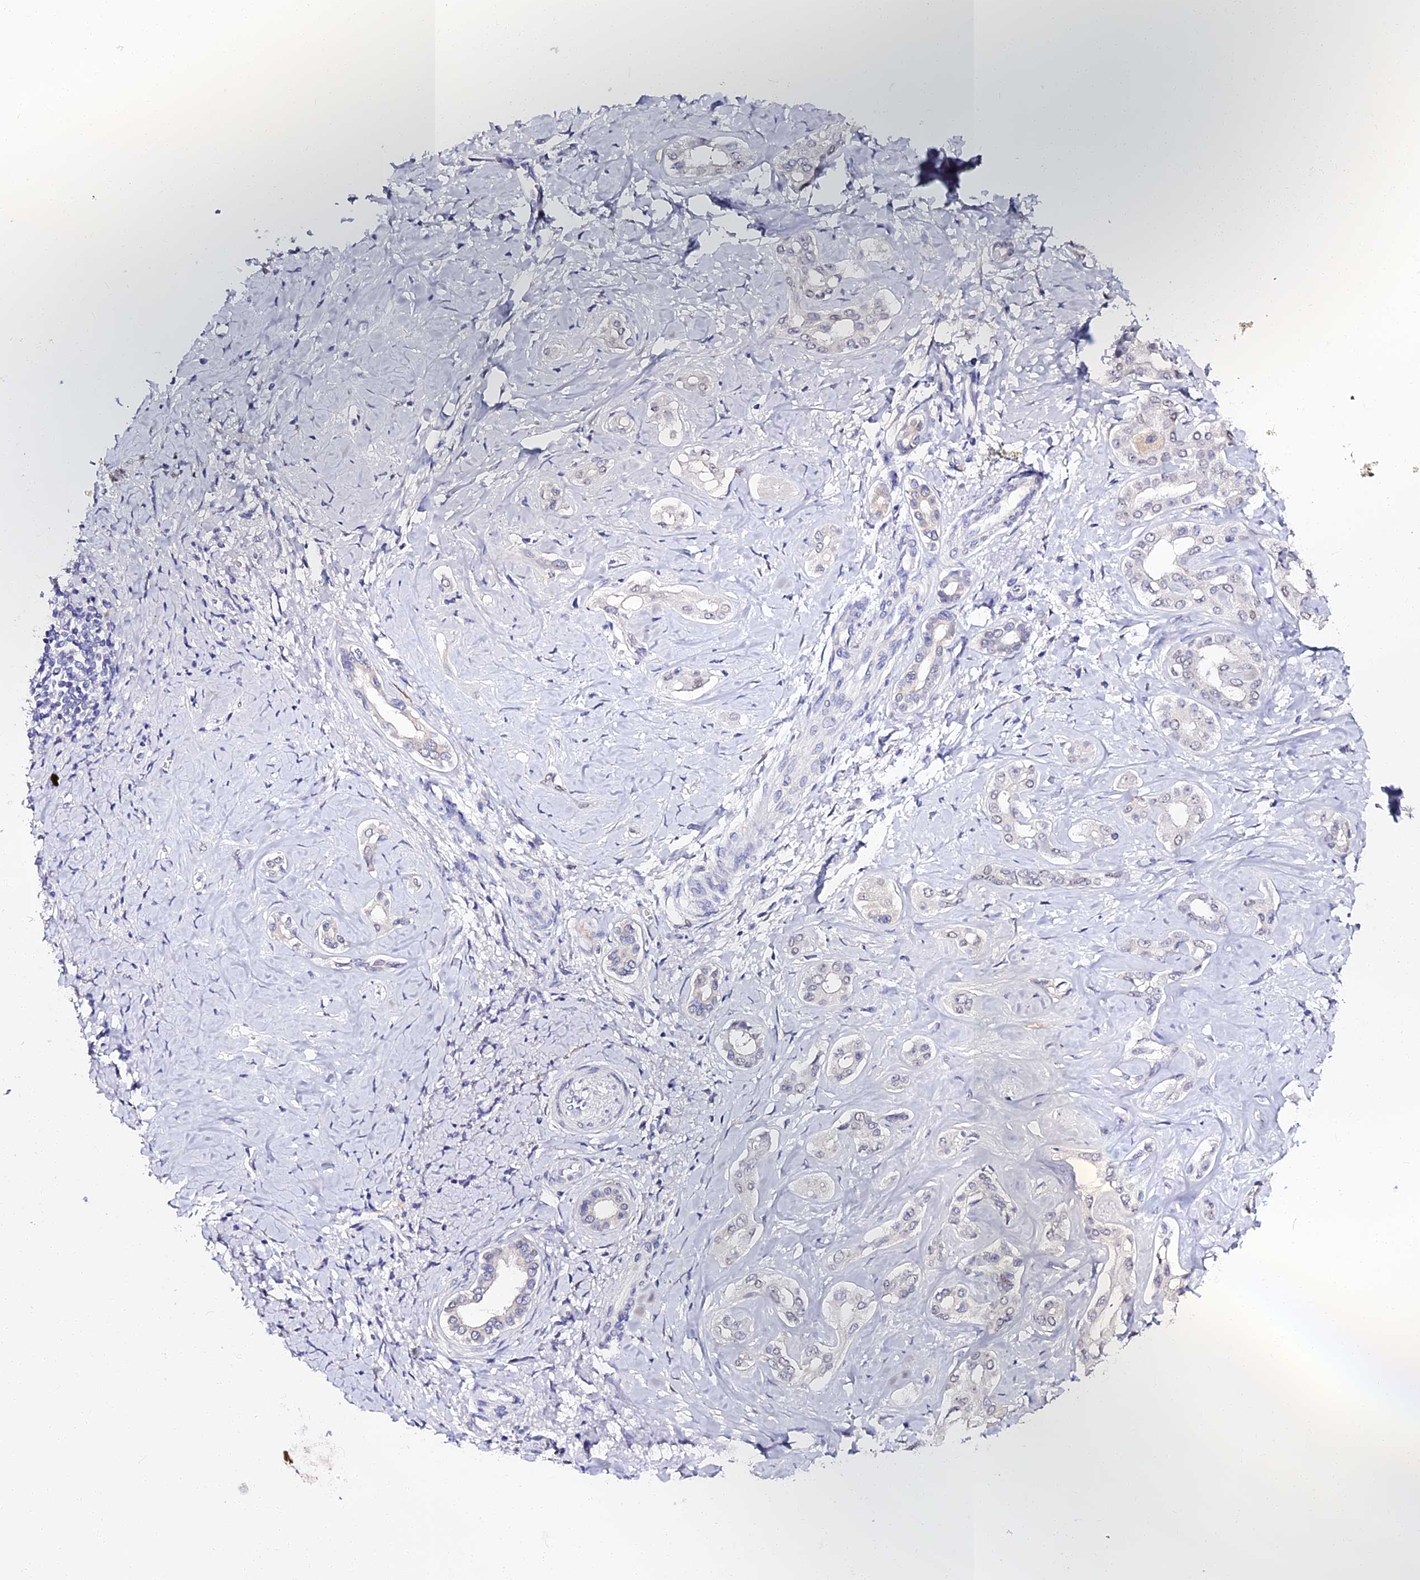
{"staining": {"intensity": "negative", "quantity": "none", "location": "none"}, "tissue": "liver cancer", "cell_type": "Tumor cells", "image_type": "cancer", "snomed": [{"axis": "morphology", "description": "Cholangiocarcinoma"}, {"axis": "topography", "description": "Liver"}], "caption": "This is an IHC micrograph of cholangiocarcinoma (liver). There is no staining in tumor cells.", "gene": "VPS33B", "patient": {"sex": "female", "age": 77}}